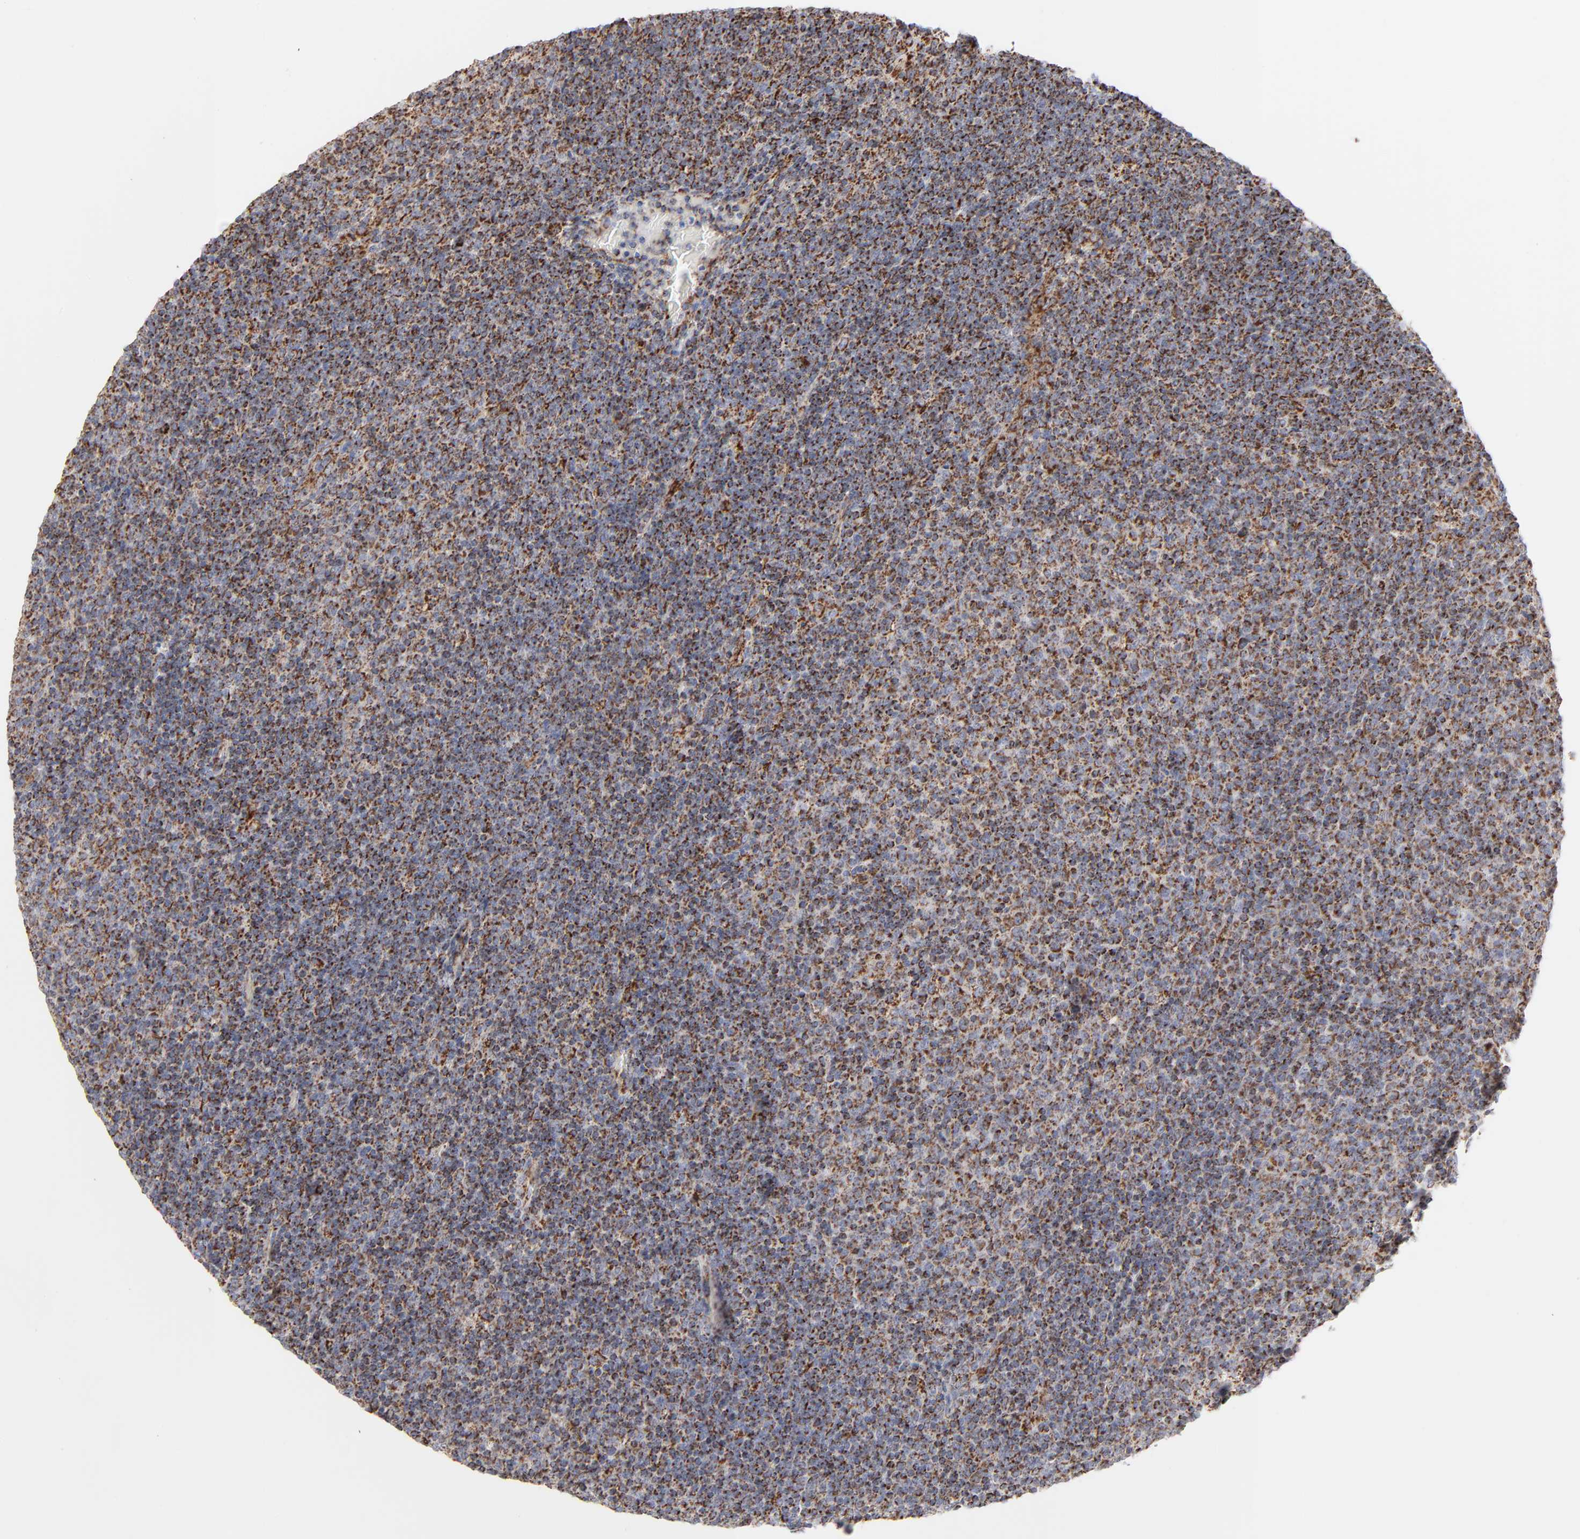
{"staining": {"intensity": "strong", "quantity": ">75%", "location": "cytoplasmic/membranous"}, "tissue": "lymphoma", "cell_type": "Tumor cells", "image_type": "cancer", "snomed": [{"axis": "morphology", "description": "Malignant lymphoma, non-Hodgkin's type, Low grade"}, {"axis": "topography", "description": "Lymph node"}], "caption": "Immunohistochemical staining of human lymphoma displays strong cytoplasmic/membranous protein expression in about >75% of tumor cells.", "gene": "ASB3", "patient": {"sex": "male", "age": 70}}